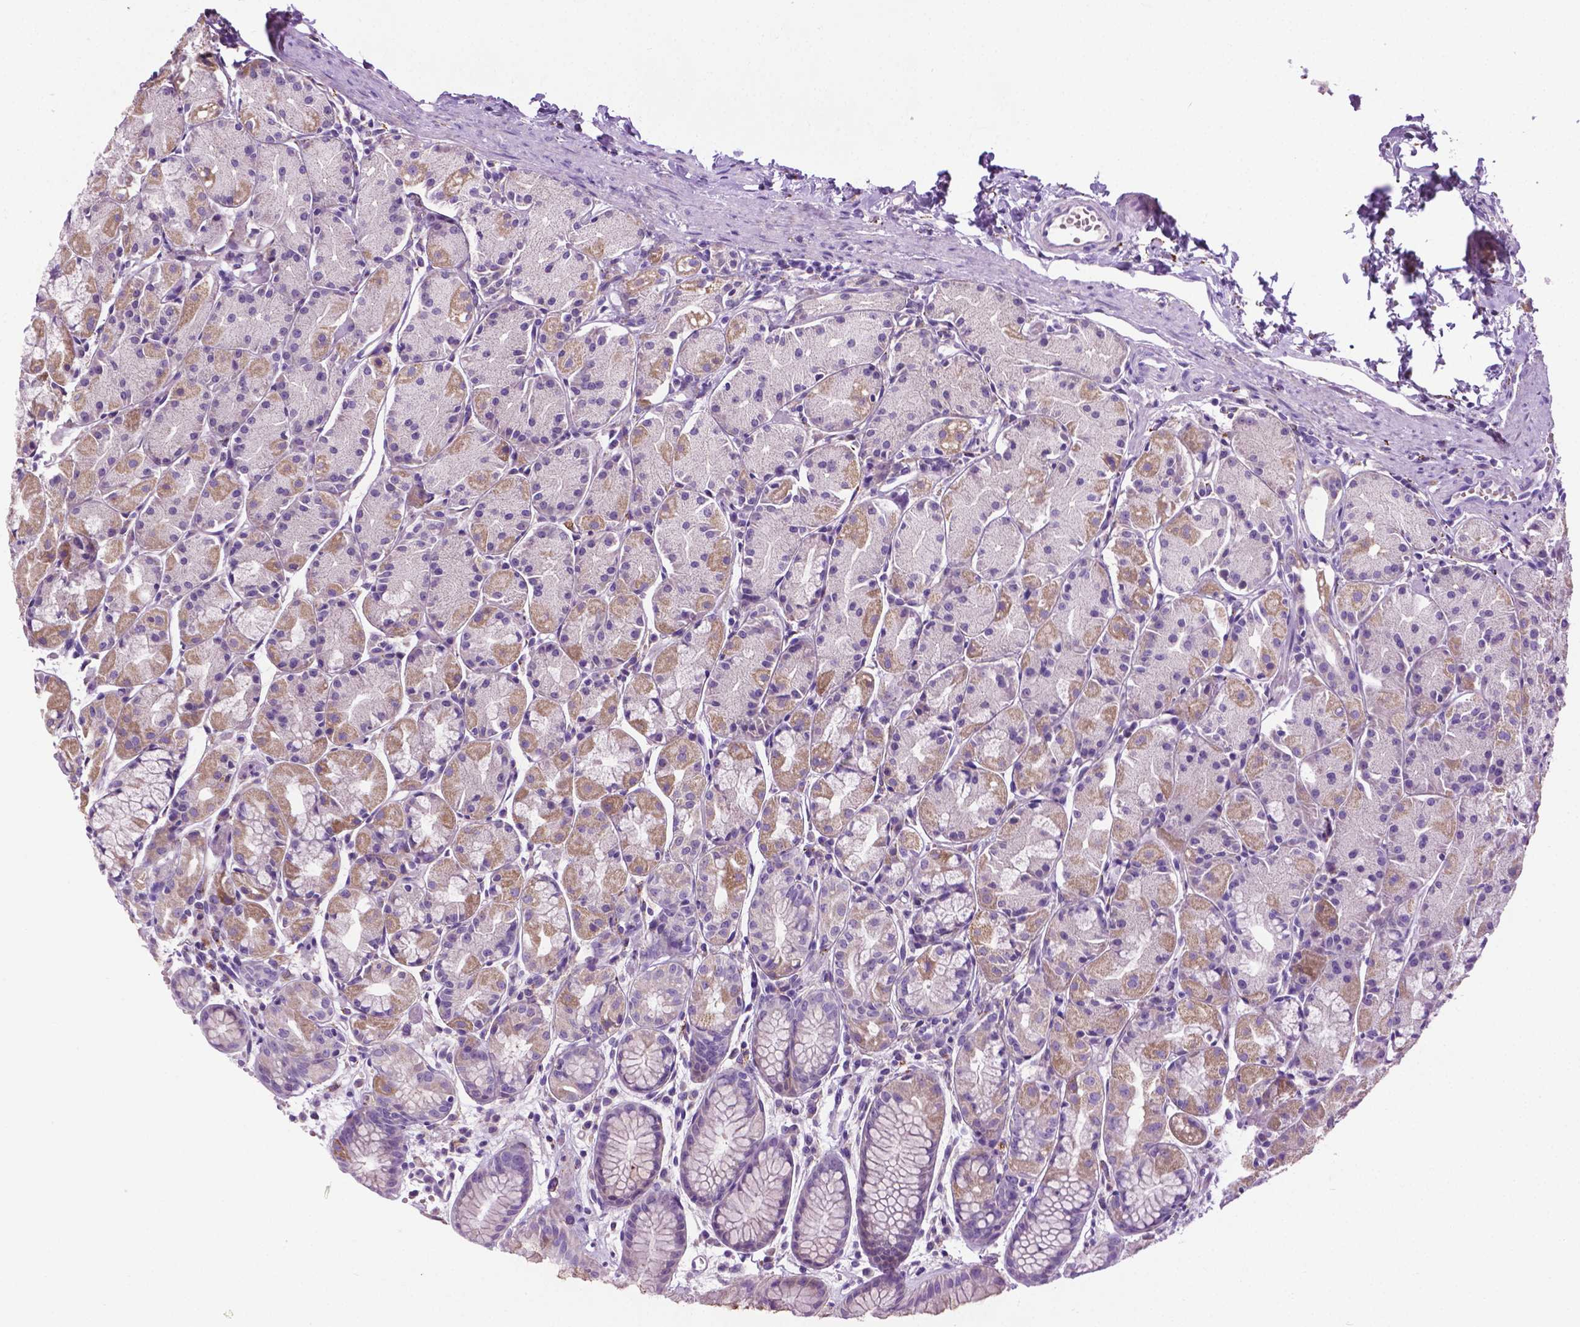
{"staining": {"intensity": "weak", "quantity": "<25%", "location": "cytoplasmic/membranous"}, "tissue": "stomach", "cell_type": "Glandular cells", "image_type": "normal", "snomed": [{"axis": "morphology", "description": "Normal tissue, NOS"}, {"axis": "topography", "description": "Stomach, upper"}], "caption": "Glandular cells show no significant positivity in unremarkable stomach. The staining was performed using DAB to visualize the protein expression in brown, while the nuclei were stained in blue with hematoxylin (Magnification: 20x).", "gene": "TMEM132E", "patient": {"sex": "male", "age": 47}}